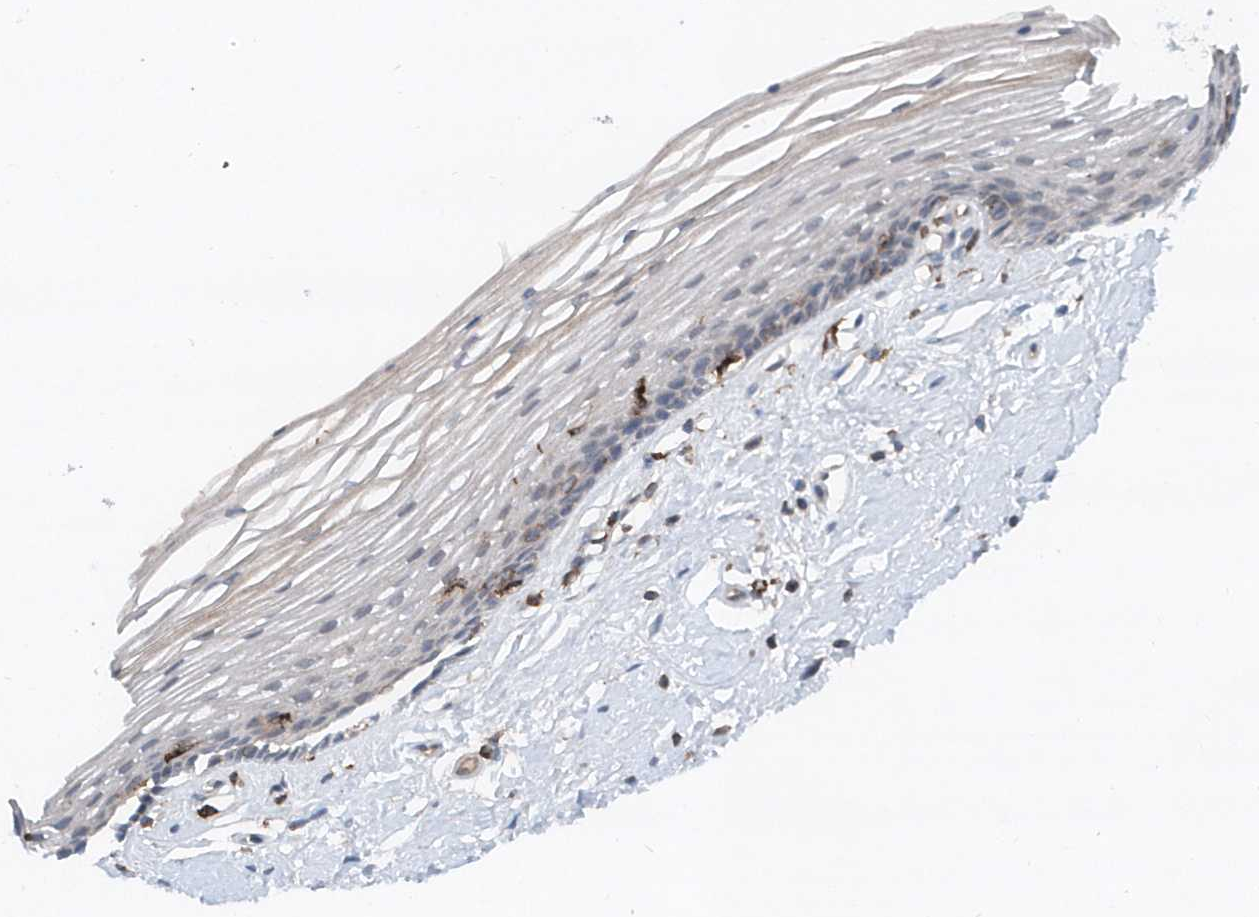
{"staining": {"intensity": "weak", "quantity": "25%-75%", "location": "cytoplasmic/membranous"}, "tissue": "vagina", "cell_type": "Squamous epithelial cells", "image_type": "normal", "snomed": [{"axis": "morphology", "description": "Normal tissue, NOS"}, {"axis": "topography", "description": "Vagina"}], "caption": "Vagina stained with DAB (3,3'-diaminobenzidine) immunohistochemistry (IHC) reveals low levels of weak cytoplasmic/membranous positivity in approximately 25%-75% of squamous epithelial cells. The protein is shown in brown color, while the nuclei are stained blue.", "gene": "P2RY10", "patient": {"sex": "female", "age": 46}}